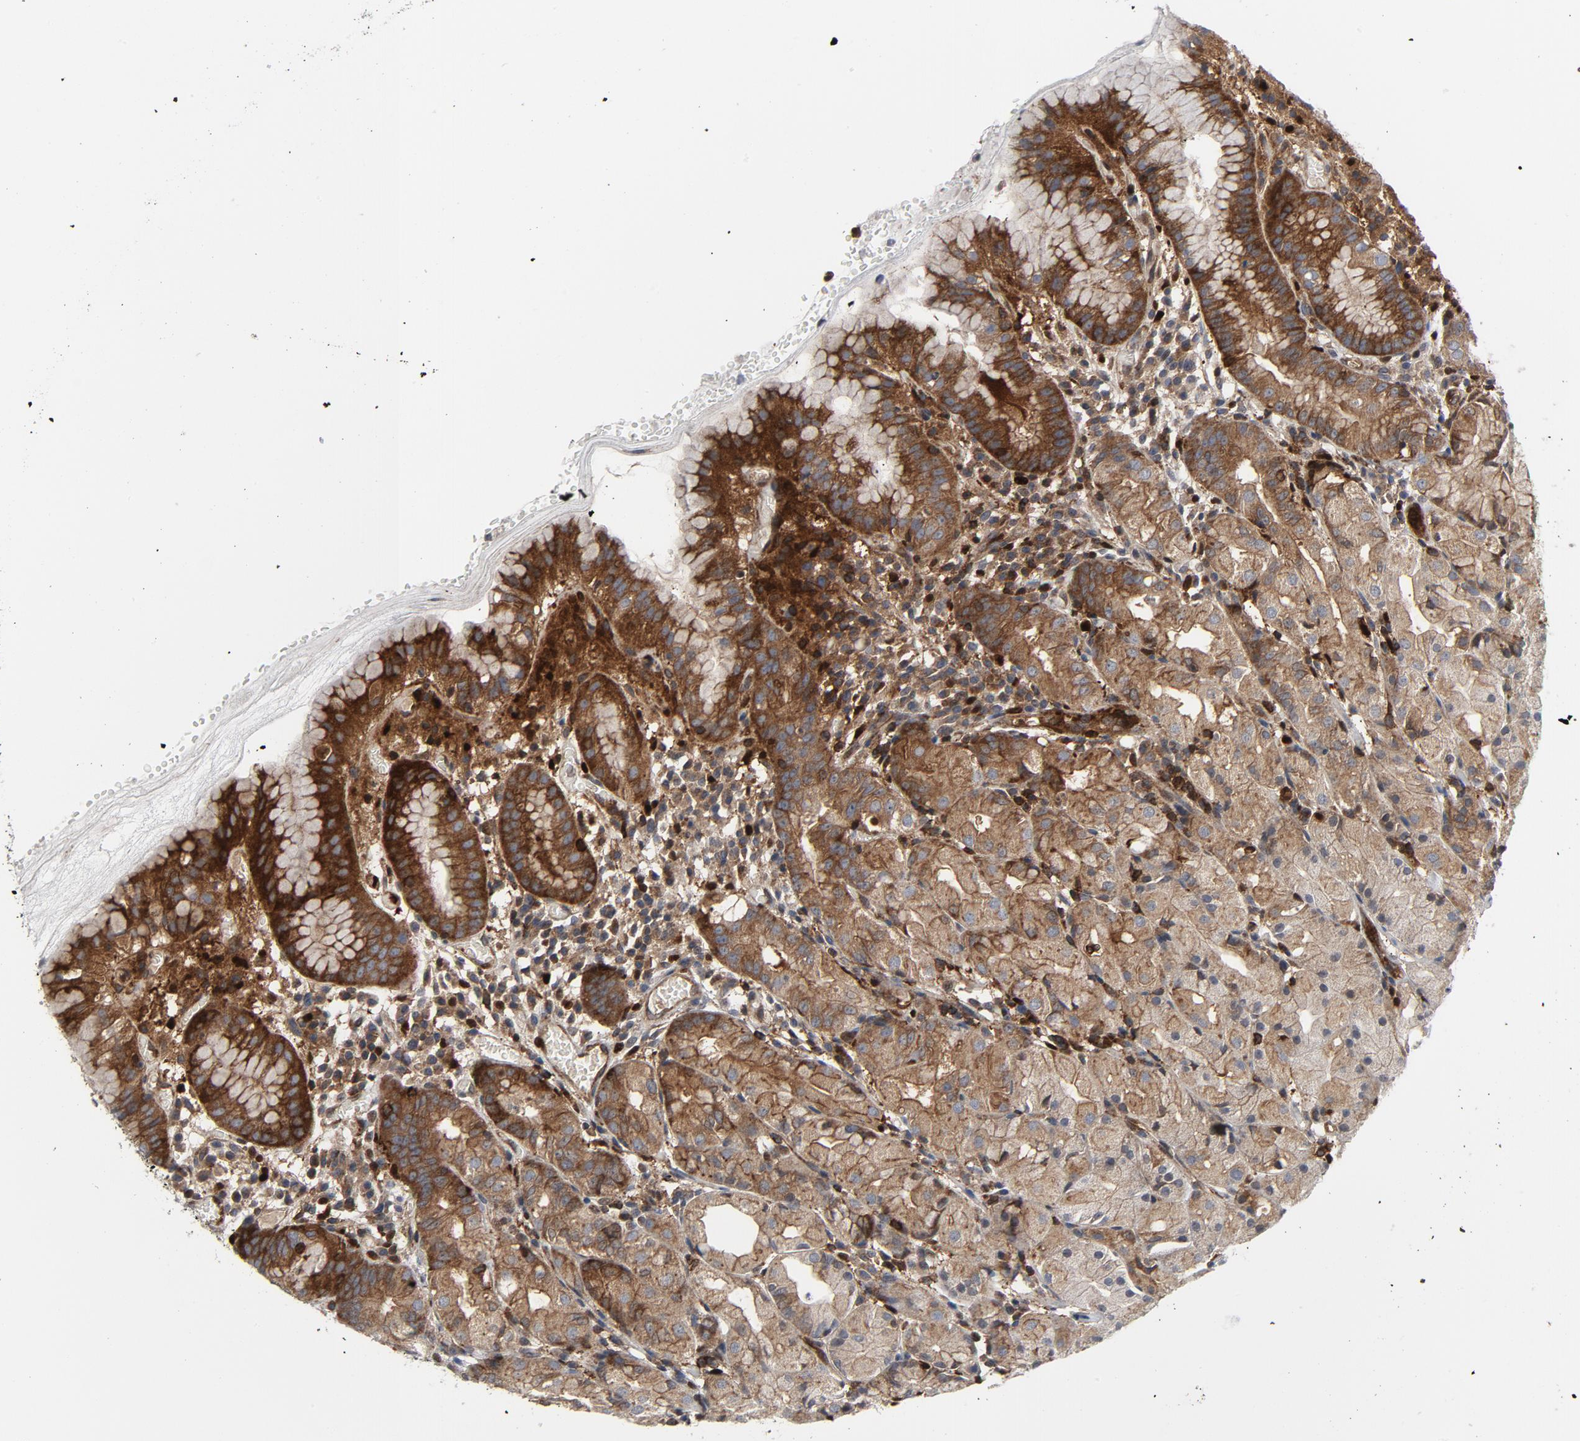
{"staining": {"intensity": "moderate", "quantity": ">75%", "location": "cytoplasmic/membranous"}, "tissue": "stomach", "cell_type": "Glandular cells", "image_type": "normal", "snomed": [{"axis": "morphology", "description": "Normal tissue, NOS"}, {"axis": "topography", "description": "Stomach"}, {"axis": "topography", "description": "Stomach, lower"}], "caption": "Protein expression analysis of normal stomach shows moderate cytoplasmic/membranous staining in approximately >75% of glandular cells.", "gene": "YES1", "patient": {"sex": "female", "age": 75}}